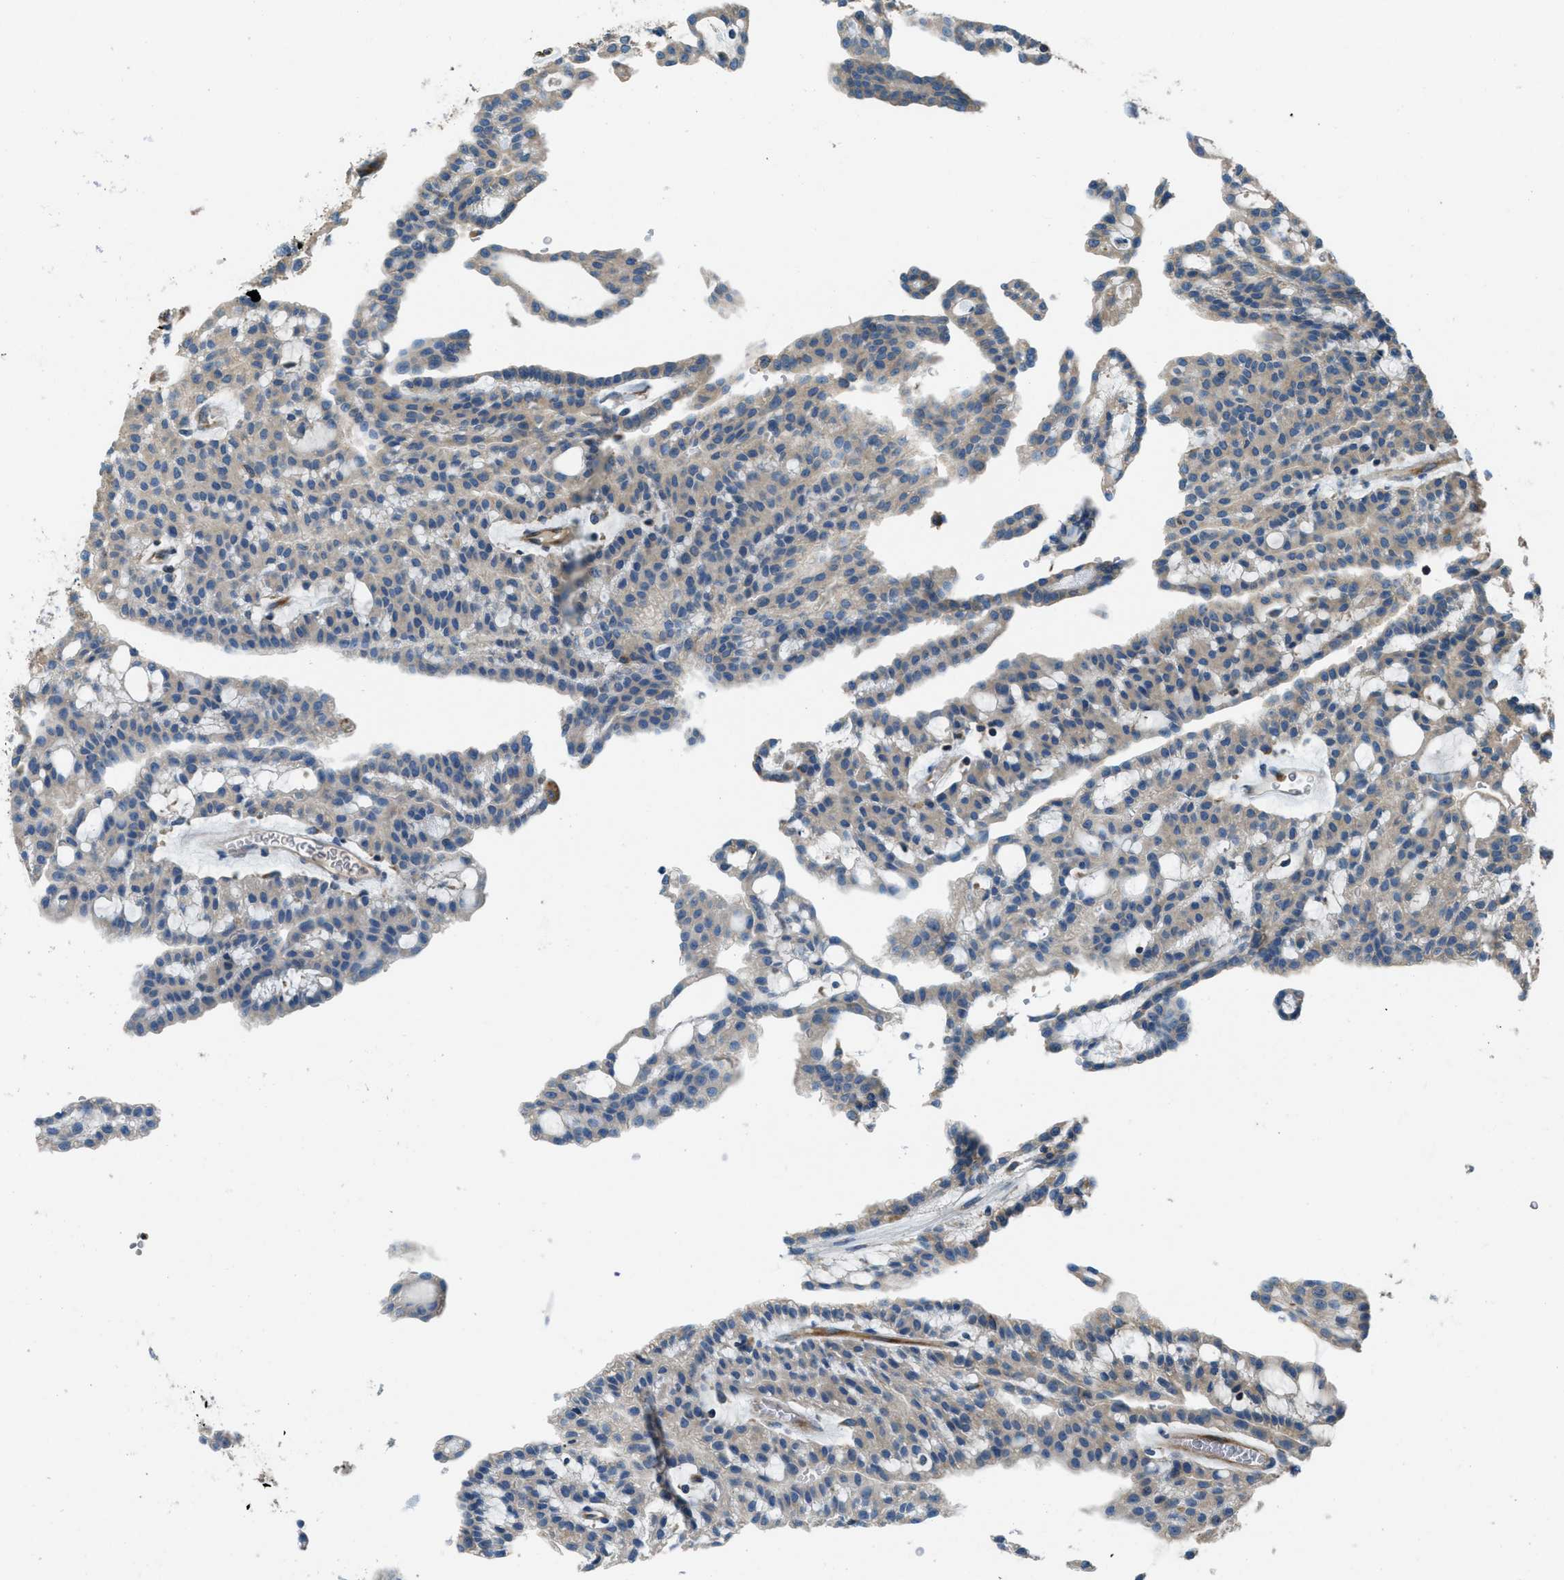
{"staining": {"intensity": "weak", "quantity": "<25%", "location": "cytoplasmic/membranous"}, "tissue": "renal cancer", "cell_type": "Tumor cells", "image_type": "cancer", "snomed": [{"axis": "morphology", "description": "Adenocarcinoma, NOS"}, {"axis": "topography", "description": "Kidney"}], "caption": "Adenocarcinoma (renal) was stained to show a protein in brown. There is no significant staining in tumor cells.", "gene": "GIMAP8", "patient": {"sex": "male", "age": 63}}